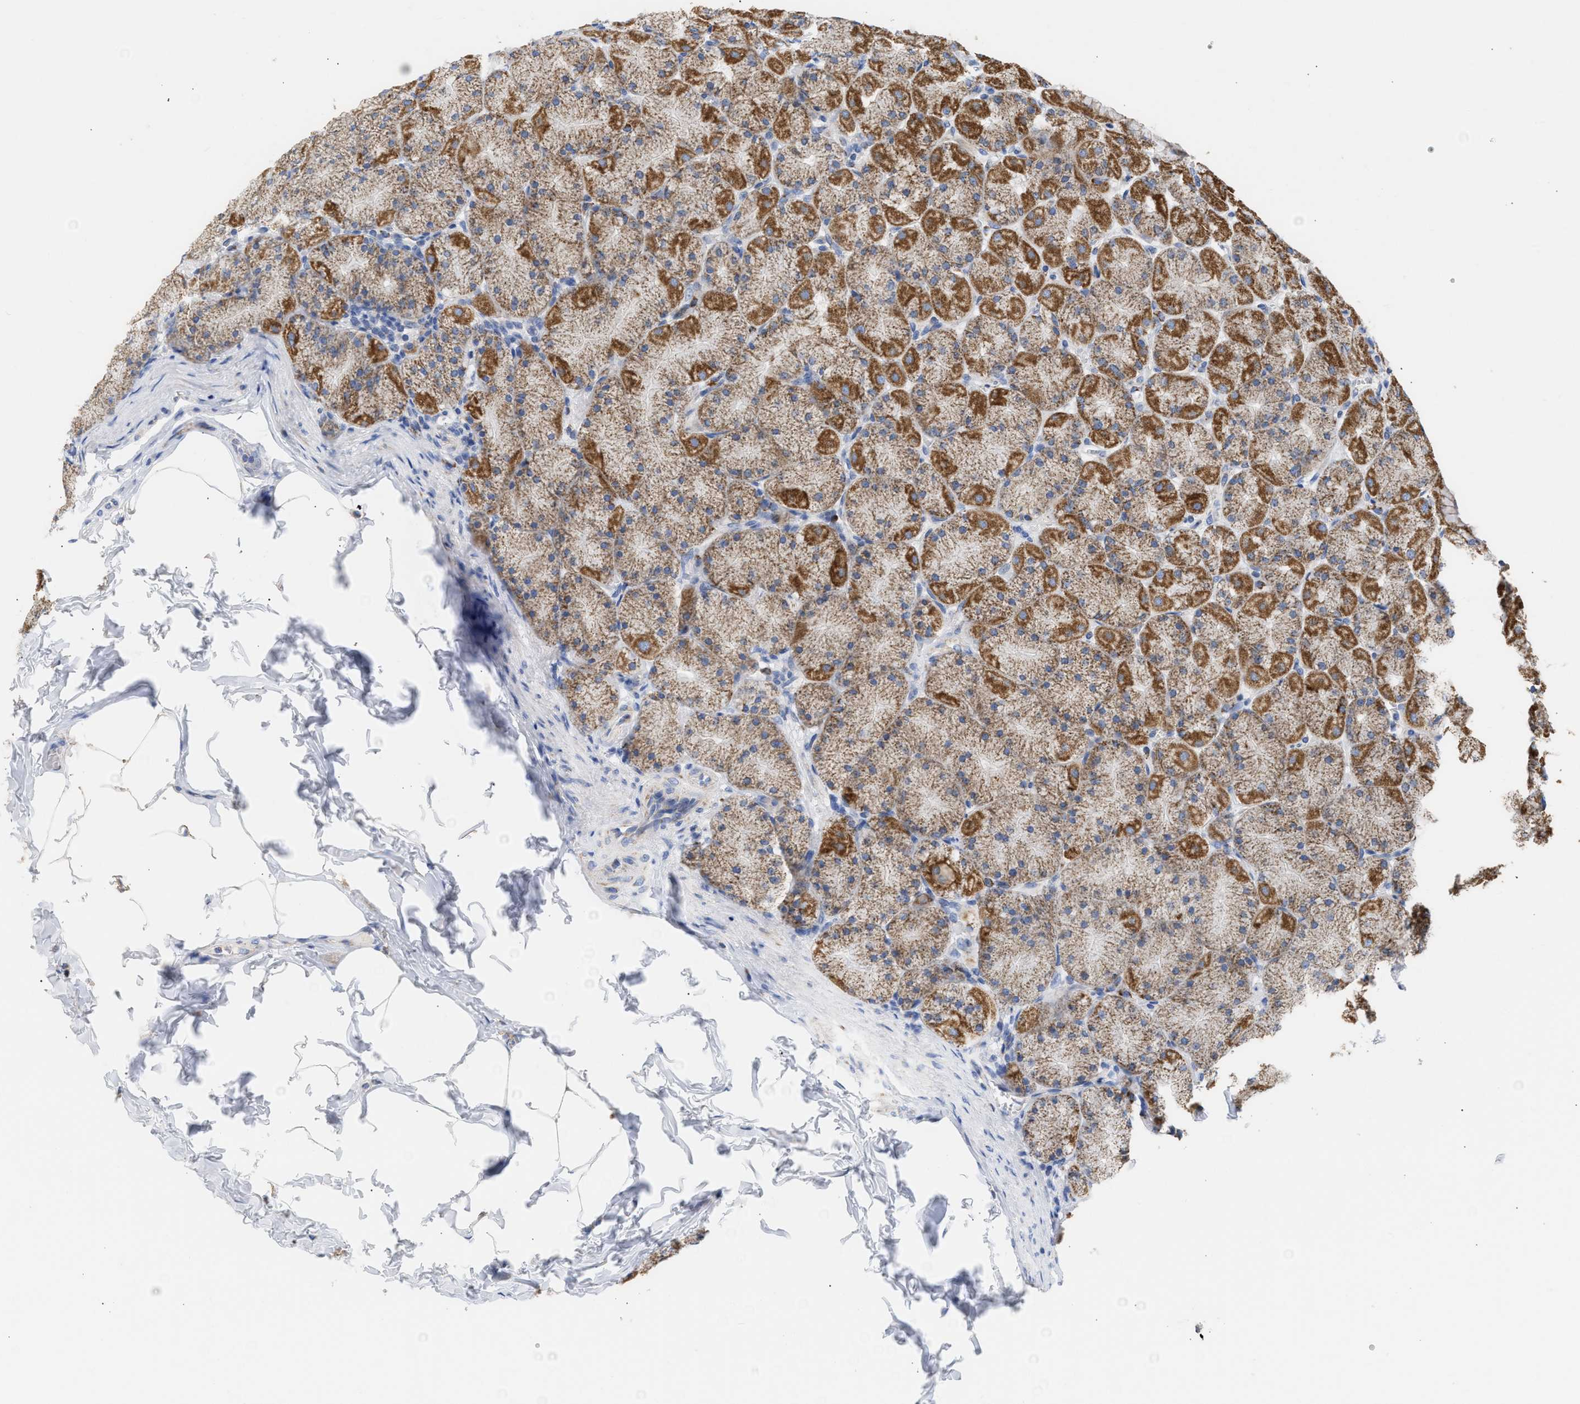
{"staining": {"intensity": "moderate", "quantity": ">75%", "location": "cytoplasmic/membranous"}, "tissue": "stomach", "cell_type": "Glandular cells", "image_type": "normal", "snomed": [{"axis": "morphology", "description": "Normal tissue, NOS"}, {"axis": "topography", "description": "Stomach, upper"}], "caption": "Glandular cells demonstrate medium levels of moderate cytoplasmic/membranous positivity in approximately >75% of cells in normal stomach. (Stains: DAB (3,3'-diaminobenzidine) in brown, nuclei in blue, Microscopy: brightfield microscopy at high magnification).", "gene": "ACOT13", "patient": {"sex": "female", "age": 56}}